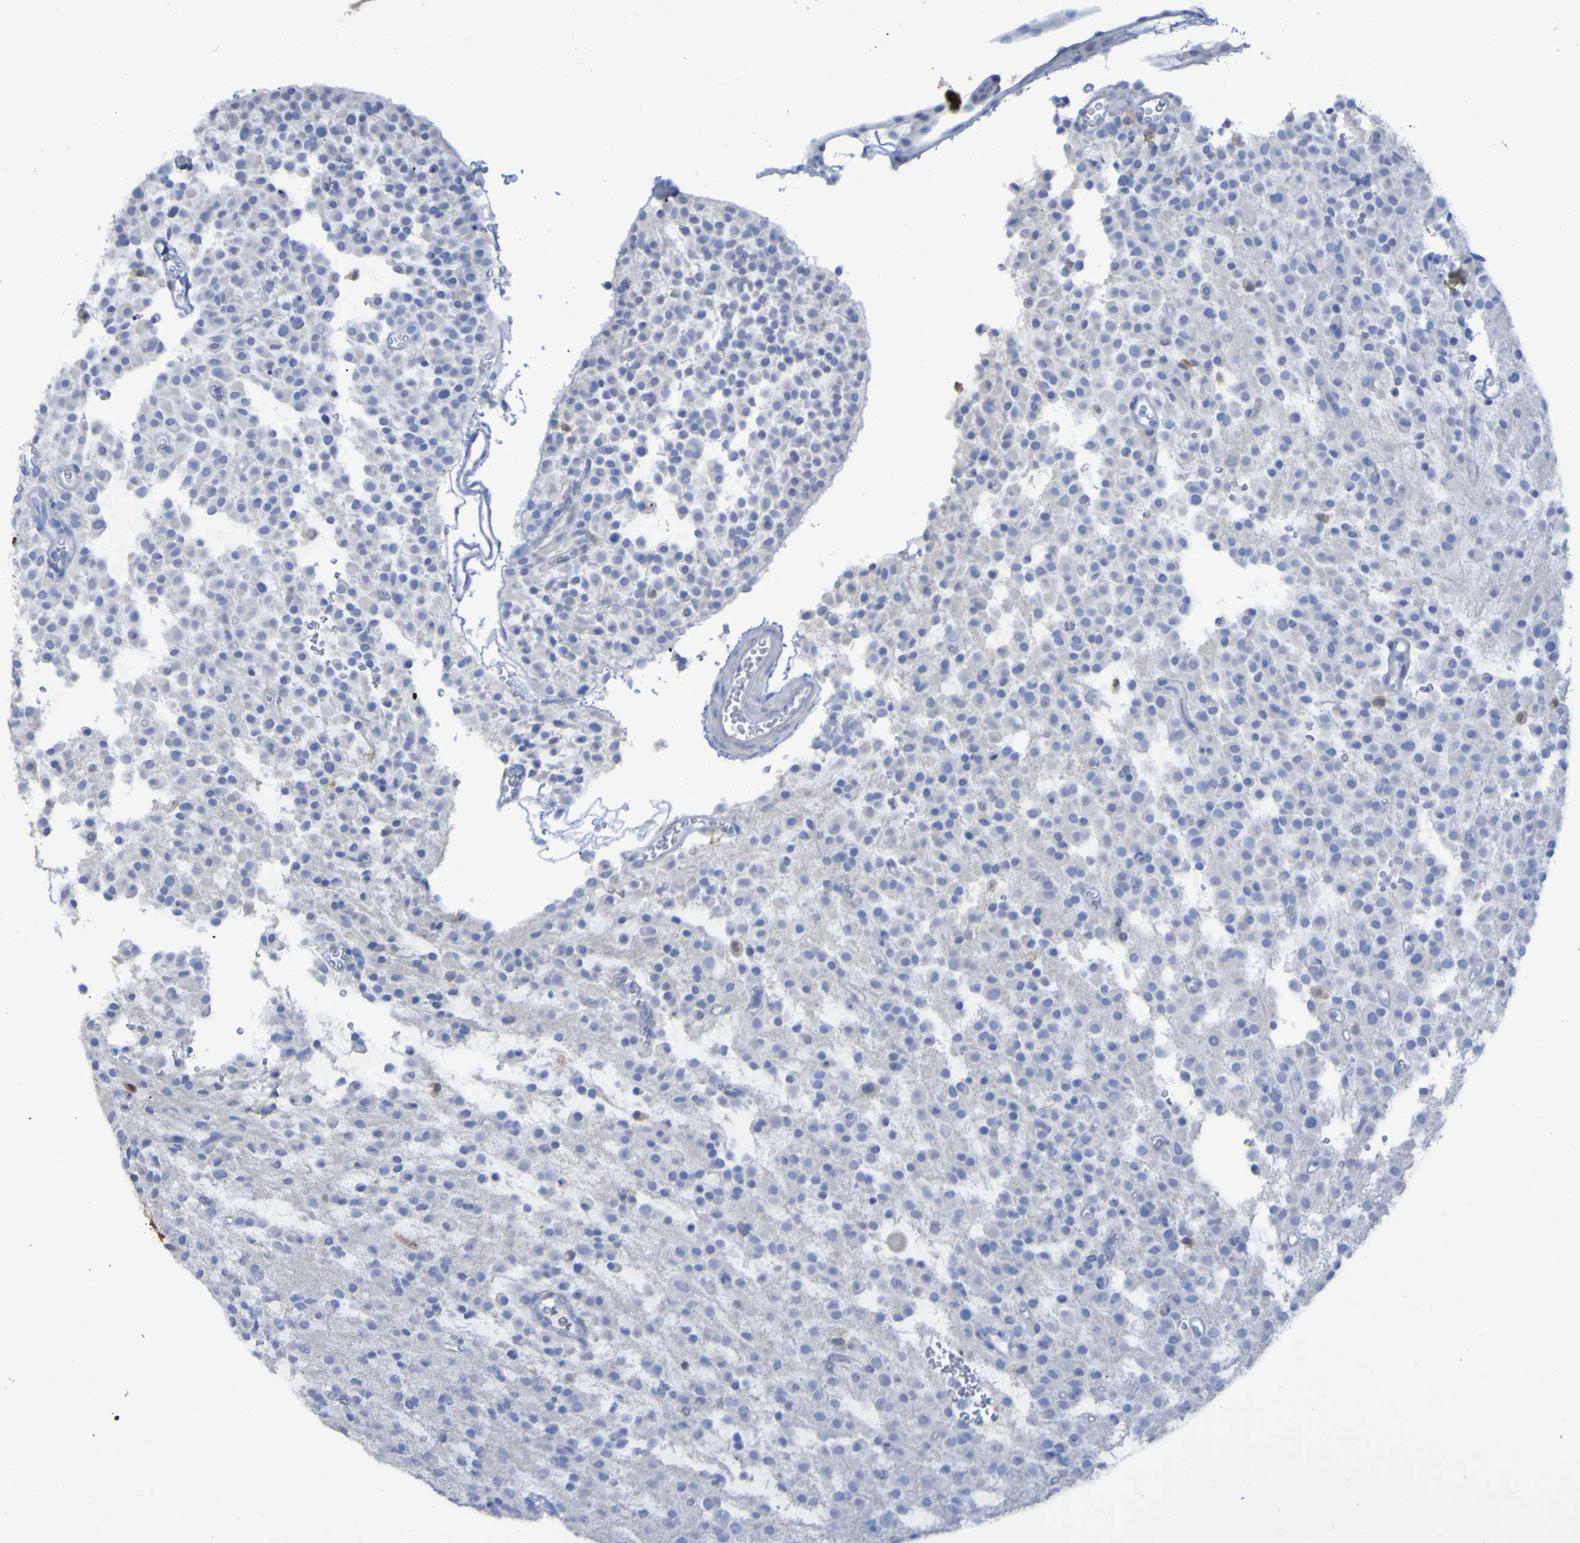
{"staining": {"intensity": "negative", "quantity": "none", "location": "none"}, "tissue": "glioma", "cell_type": "Tumor cells", "image_type": "cancer", "snomed": [{"axis": "morphology", "description": "Glioma, malignant, Low grade"}, {"axis": "topography", "description": "Brain"}], "caption": "Glioma stained for a protein using immunohistochemistry reveals no expression tumor cells.", "gene": "MPPE1", "patient": {"sex": "male", "age": 38}}